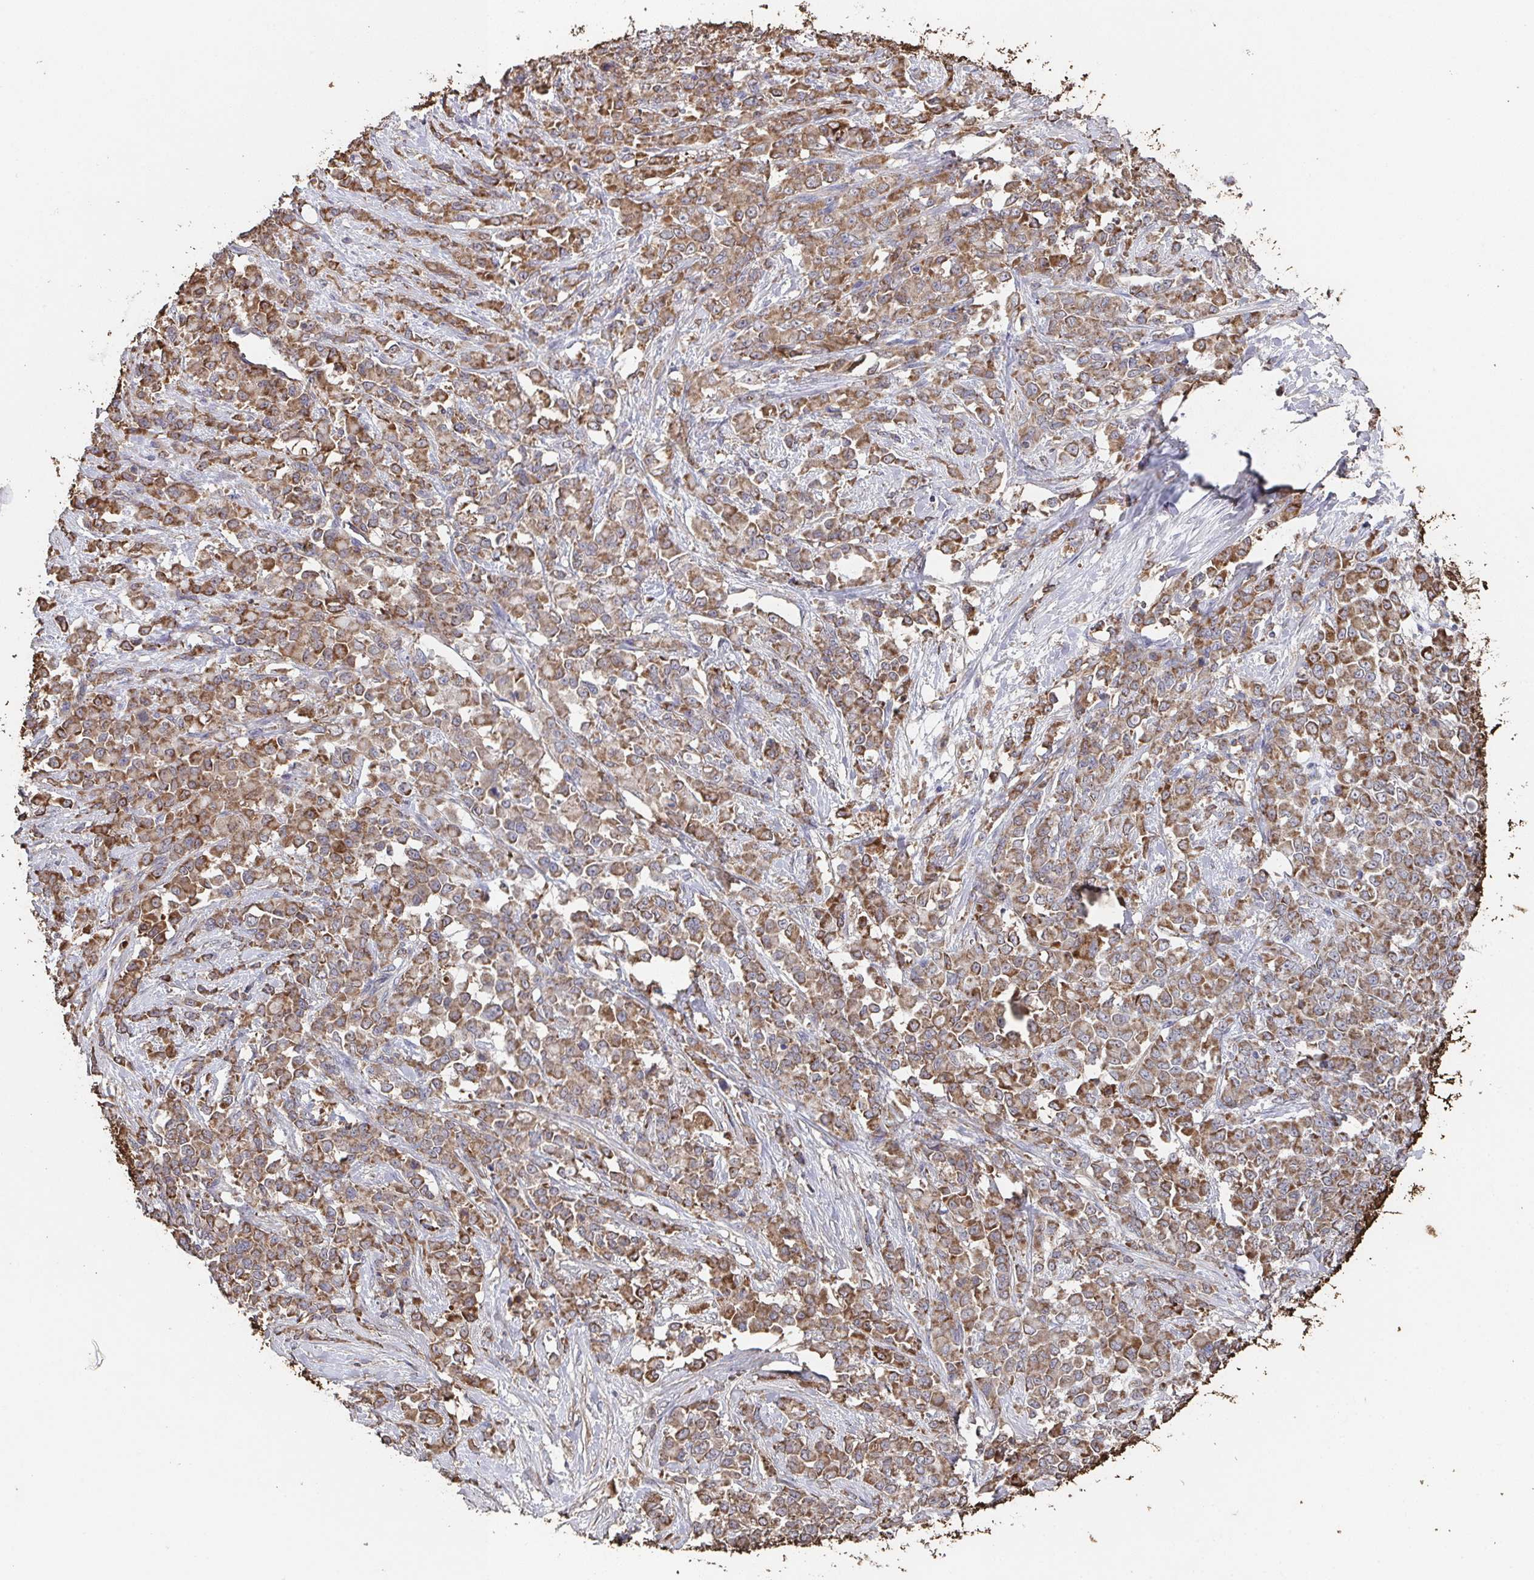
{"staining": {"intensity": "moderate", "quantity": ">75%", "location": "cytoplasmic/membranous"}, "tissue": "stomach cancer", "cell_type": "Tumor cells", "image_type": "cancer", "snomed": [{"axis": "morphology", "description": "Adenocarcinoma, NOS"}, {"axis": "topography", "description": "Stomach"}], "caption": "Brown immunohistochemical staining in human stomach cancer (adenocarcinoma) demonstrates moderate cytoplasmic/membranous positivity in approximately >75% of tumor cells.", "gene": "MT-ND3", "patient": {"sex": "female", "age": 76}}